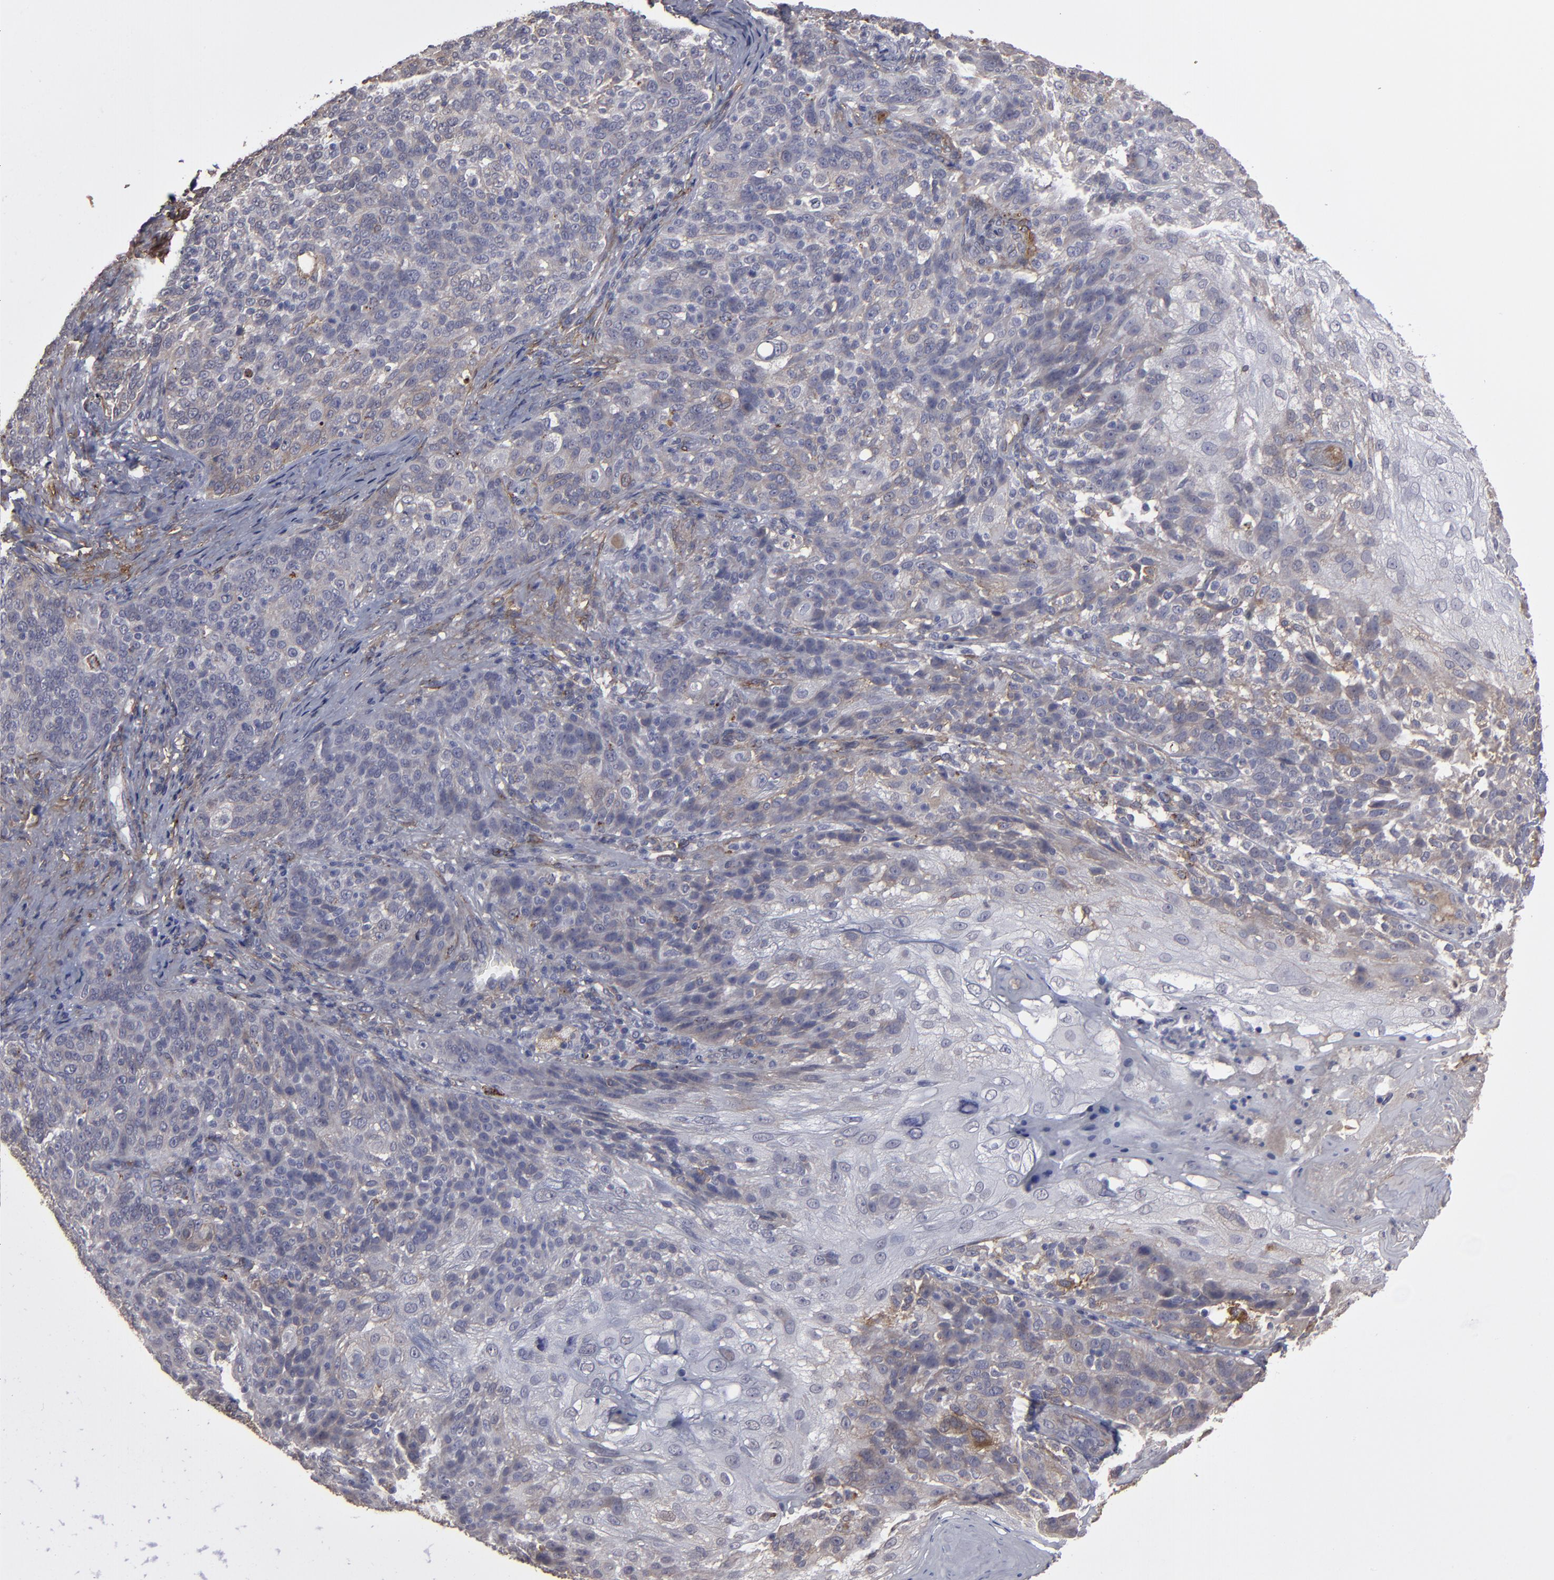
{"staining": {"intensity": "weak", "quantity": "25%-75%", "location": "cytoplasmic/membranous"}, "tissue": "skin cancer", "cell_type": "Tumor cells", "image_type": "cancer", "snomed": [{"axis": "morphology", "description": "Normal tissue, NOS"}, {"axis": "morphology", "description": "Squamous cell carcinoma, NOS"}, {"axis": "topography", "description": "Skin"}], "caption": "There is low levels of weak cytoplasmic/membranous positivity in tumor cells of skin cancer, as demonstrated by immunohistochemical staining (brown color).", "gene": "ITGB5", "patient": {"sex": "female", "age": 83}}